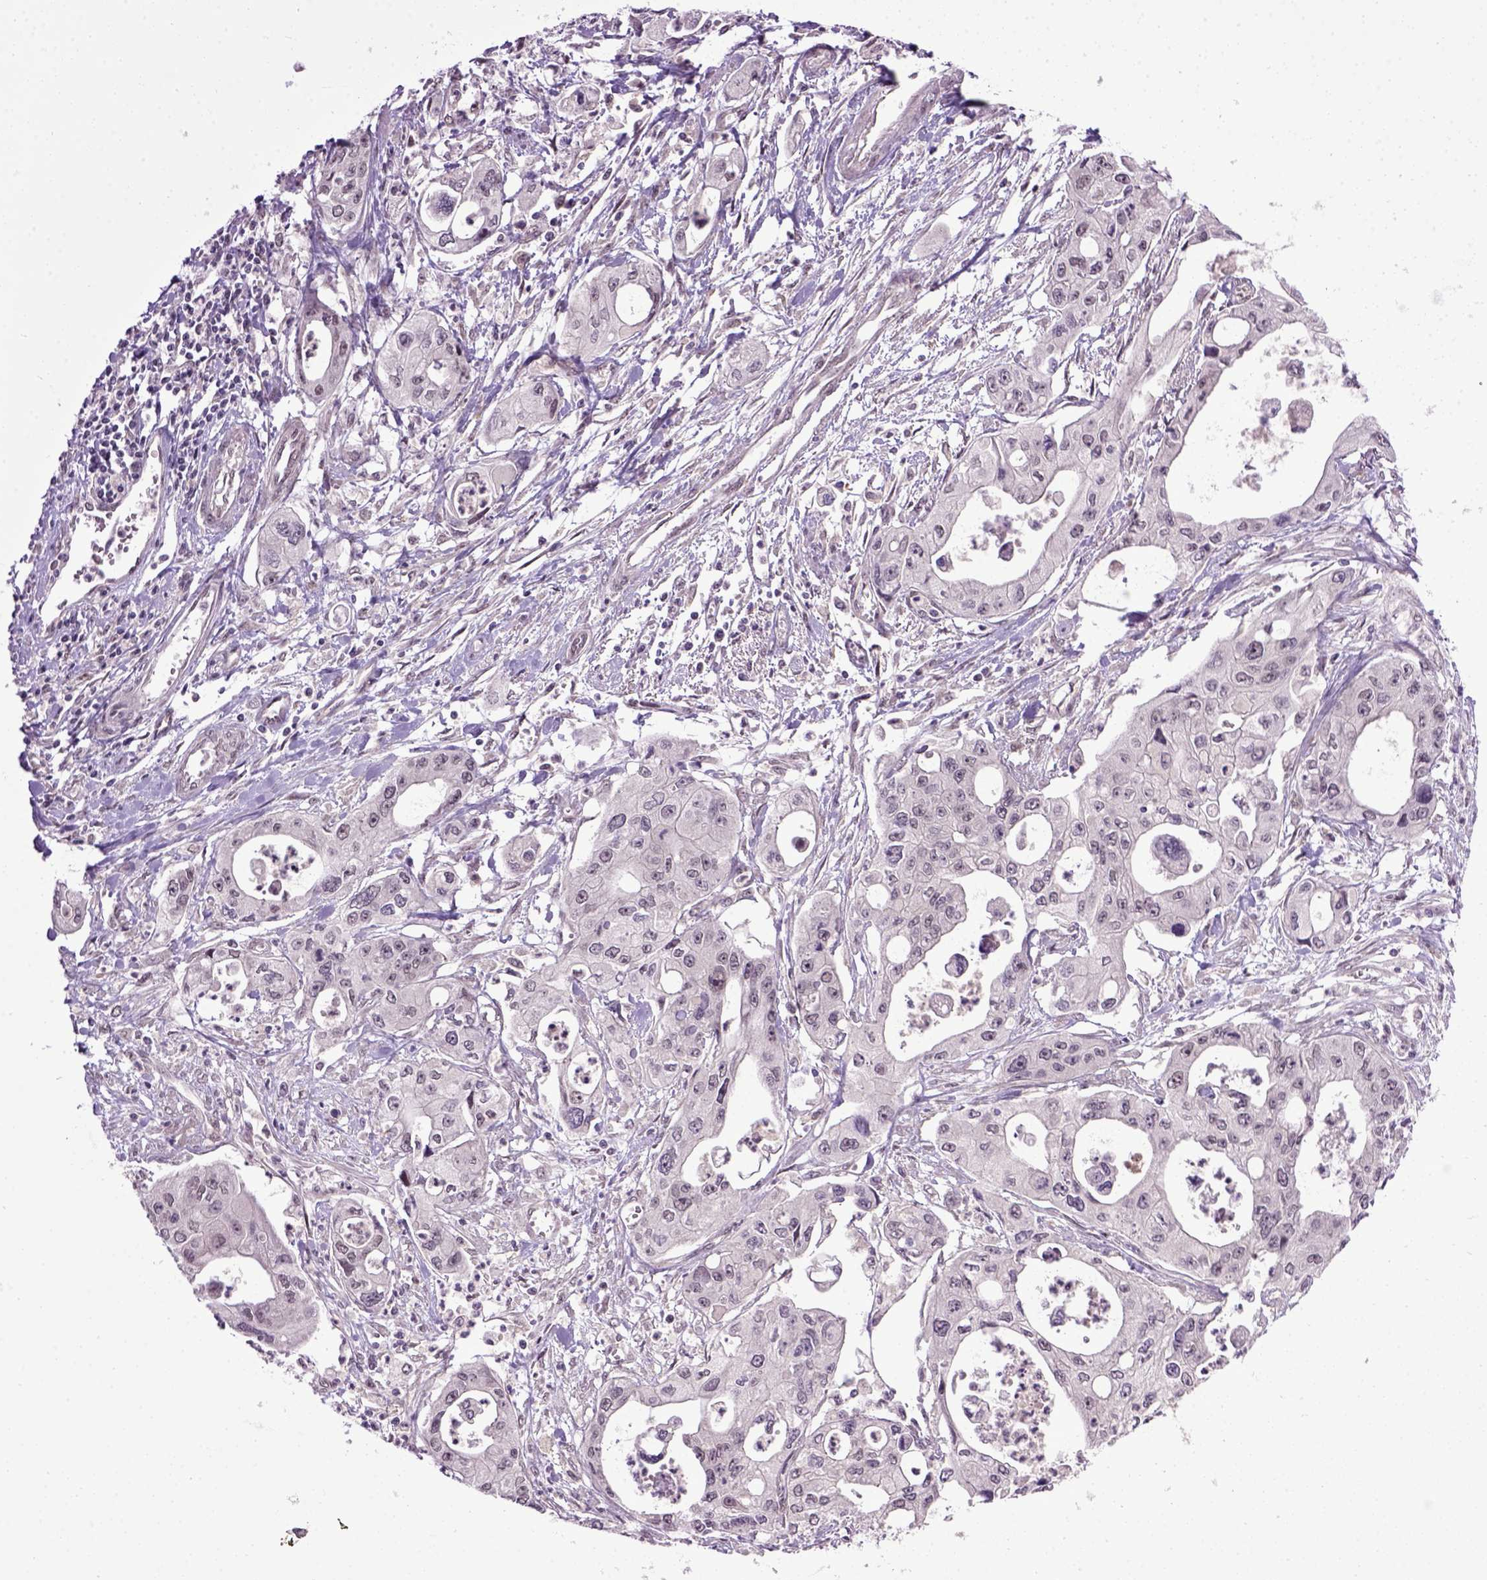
{"staining": {"intensity": "negative", "quantity": "none", "location": "none"}, "tissue": "pancreatic cancer", "cell_type": "Tumor cells", "image_type": "cancer", "snomed": [{"axis": "morphology", "description": "Adenocarcinoma, NOS"}, {"axis": "topography", "description": "Pancreas"}], "caption": "Image shows no protein staining in tumor cells of pancreatic adenocarcinoma tissue. Nuclei are stained in blue.", "gene": "RAB43", "patient": {"sex": "male", "age": 70}}